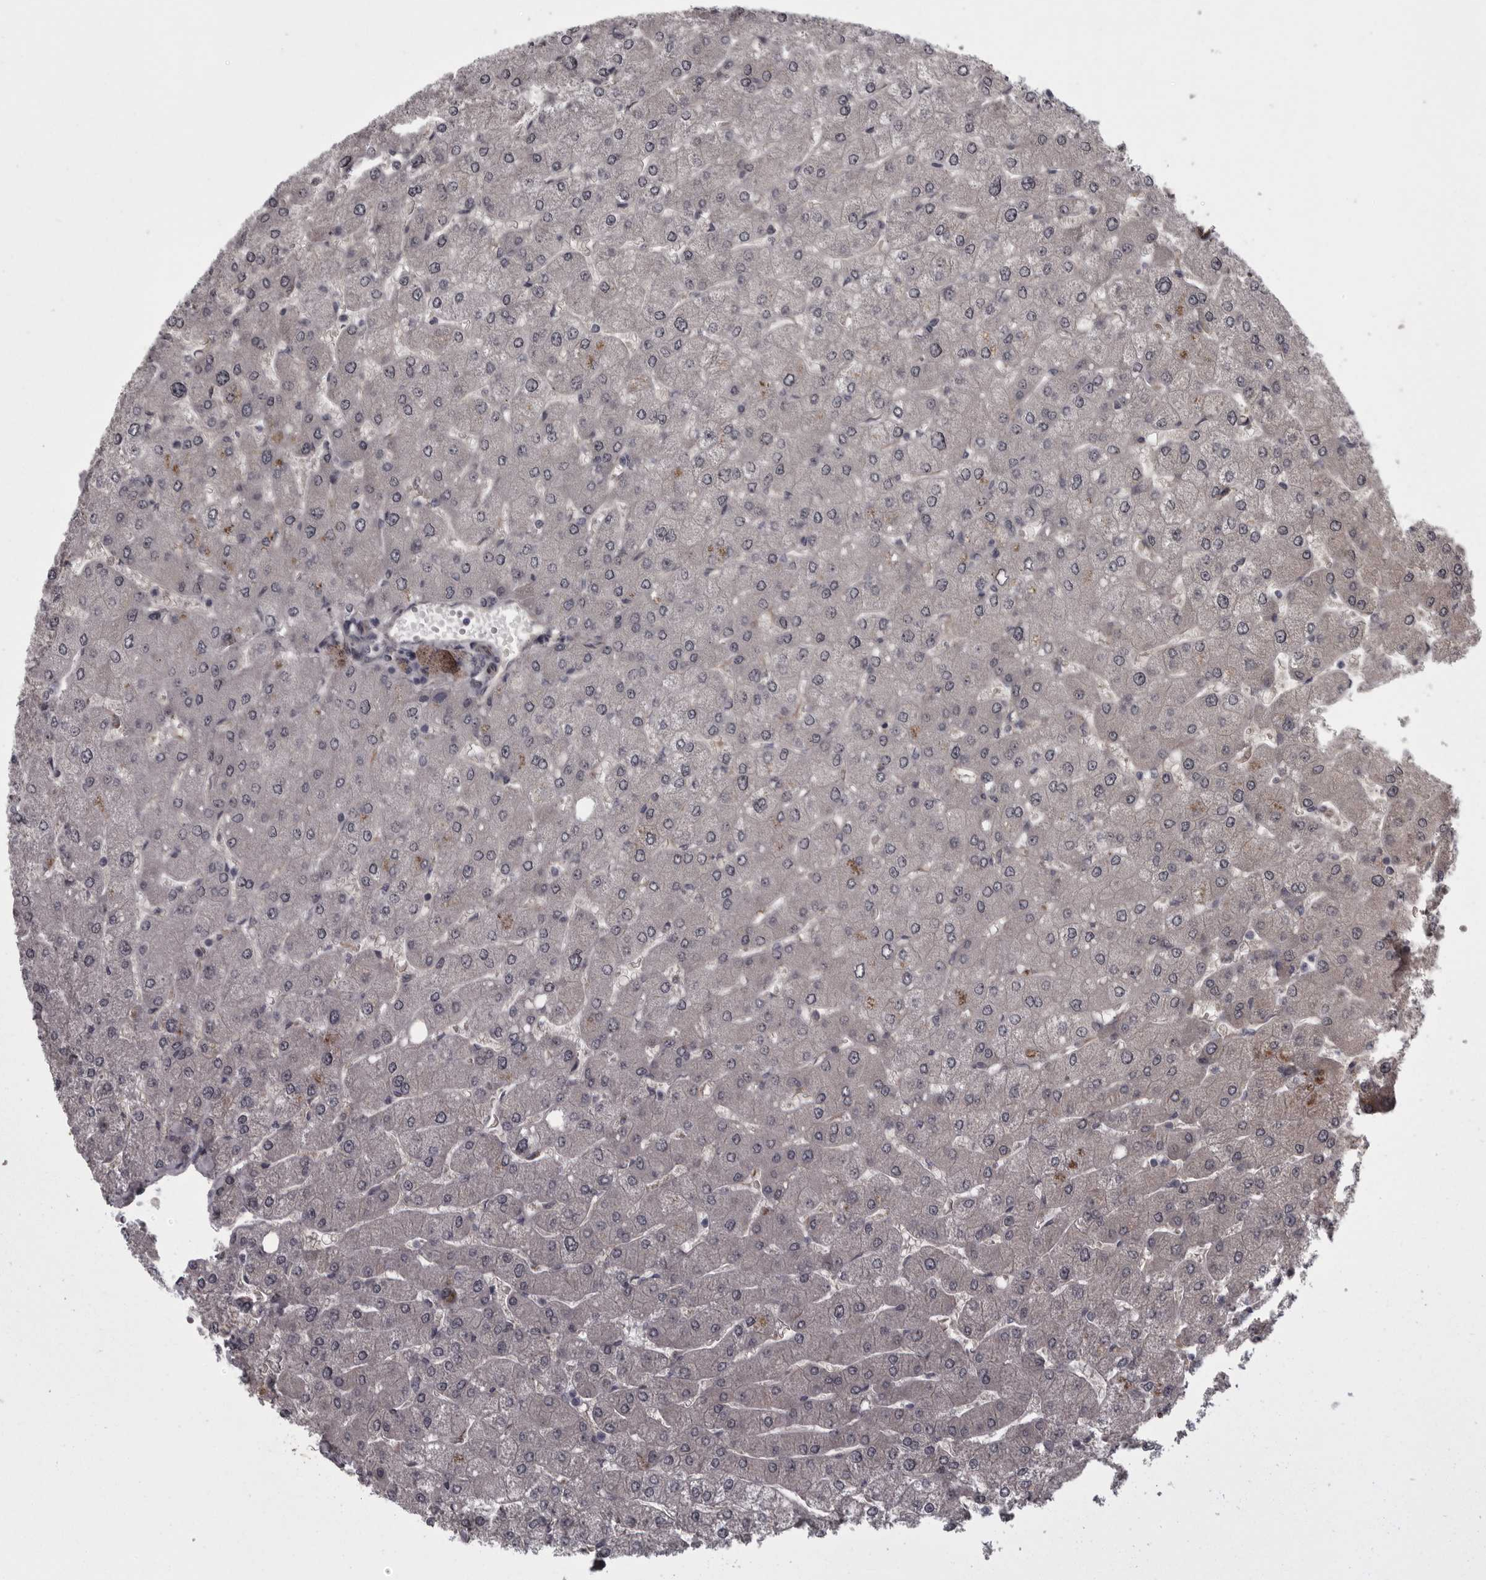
{"staining": {"intensity": "negative", "quantity": "none", "location": "none"}, "tissue": "liver", "cell_type": "Cholangiocytes", "image_type": "normal", "snomed": [{"axis": "morphology", "description": "Normal tissue, NOS"}, {"axis": "topography", "description": "Liver"}], "caption": "Immunohistochemistry (IHC) photomicrograph of benign liver stained for a protein (brown), which demonstrates no staining in cholangiocytes.", "gene": "FAAP100", "patient": {"sex": "male", "age": 55}}